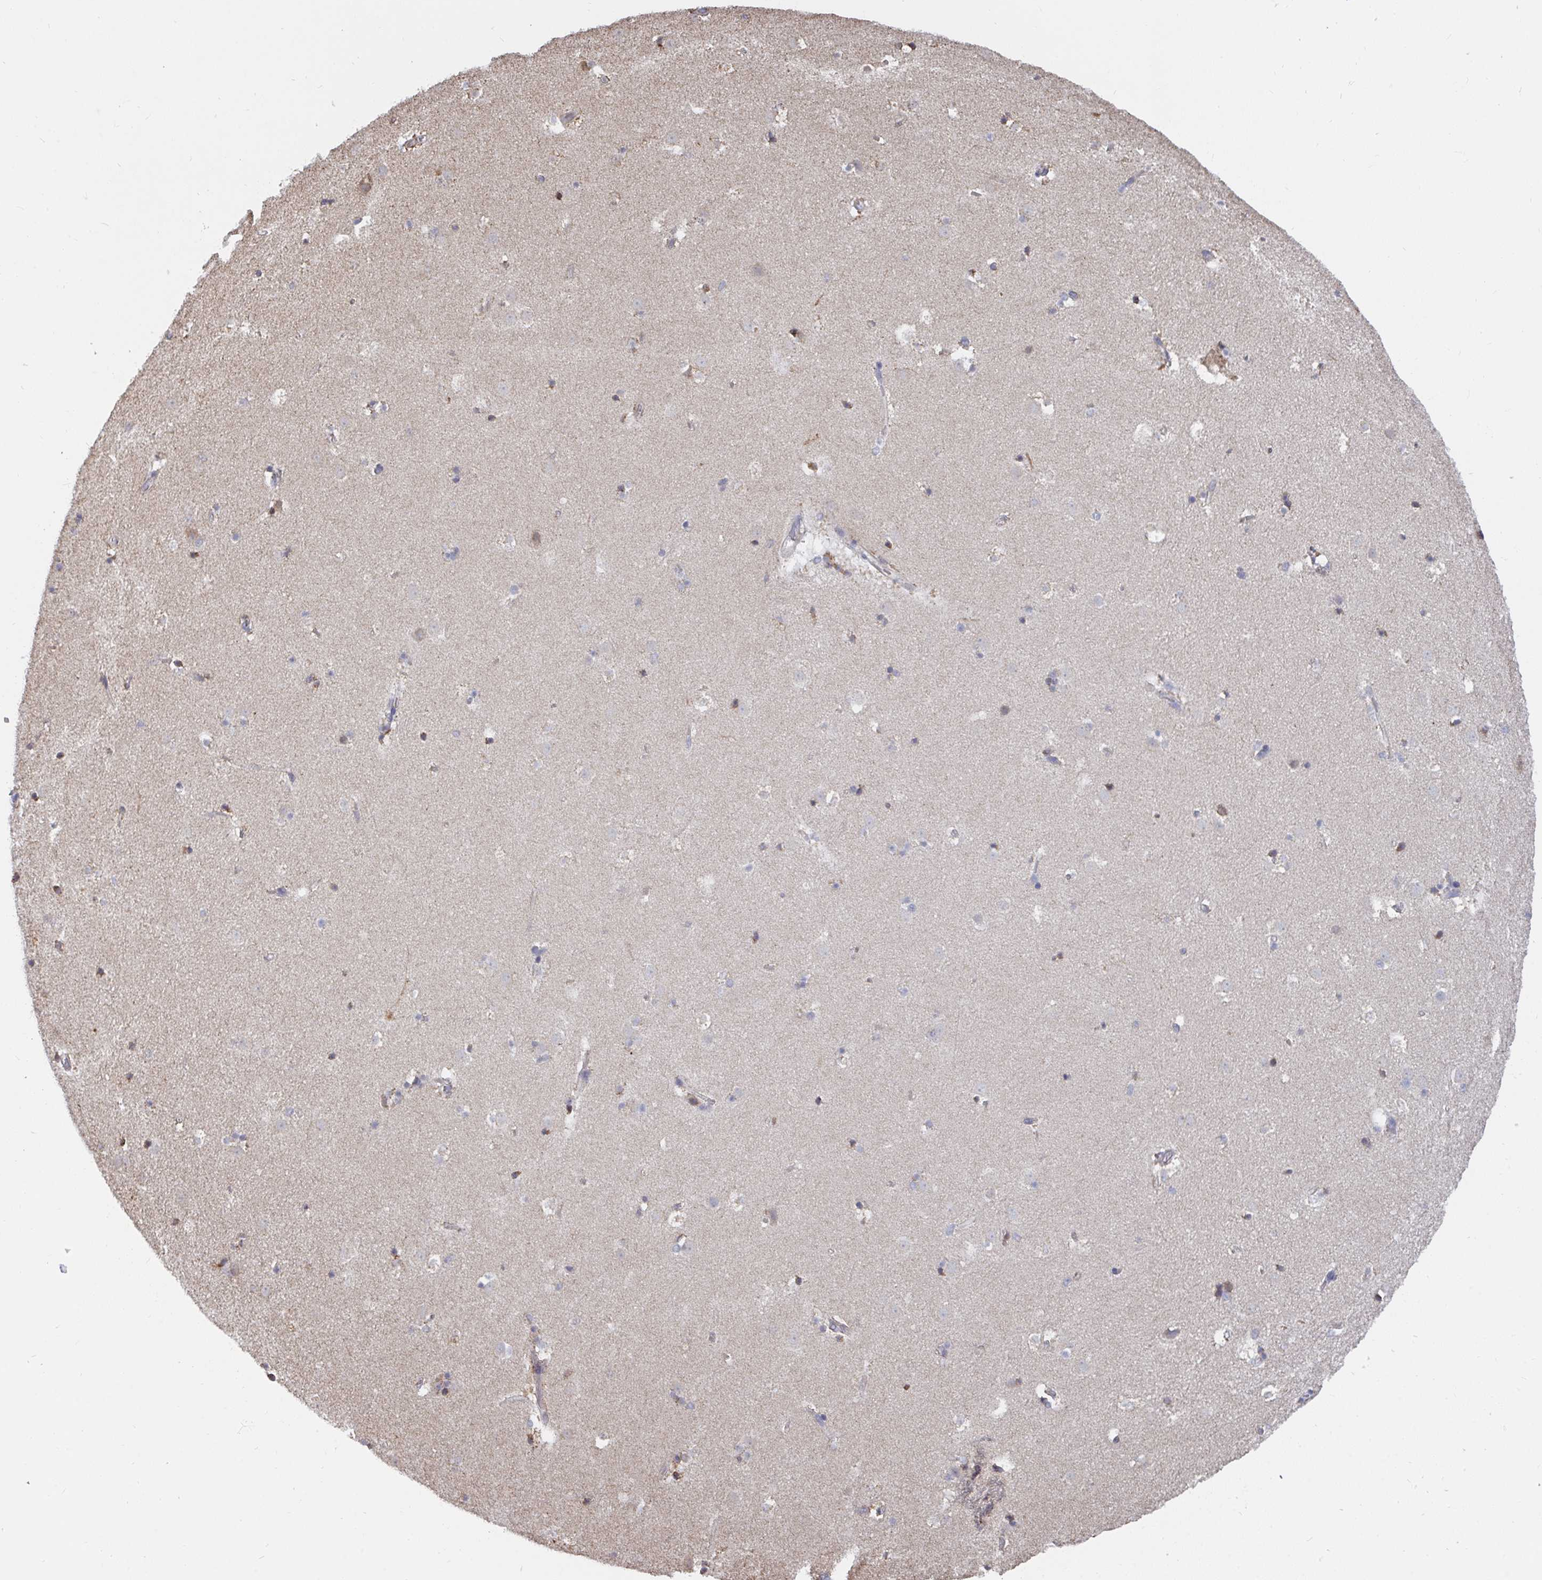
{"staining": {"intensity": "weak", "quantity": "<25%", "location": "cytoplasmic/membranous"}, "tissue": "caudate", "cell_type": "Glial cells", "image_type": "normal", "snomed": [{"axis": "morphology", "description": "Normal tissue, NOS"}, {"axis": "topography", "description": "Lateral ventricle wall"}], "caption": "A micrograph of caudate stained for a protein displays no brown staining in glial cells. Nuclei are stained in blue.", "gene": "ELAVL1", "patient": {"sex": "male", "age": 37}}